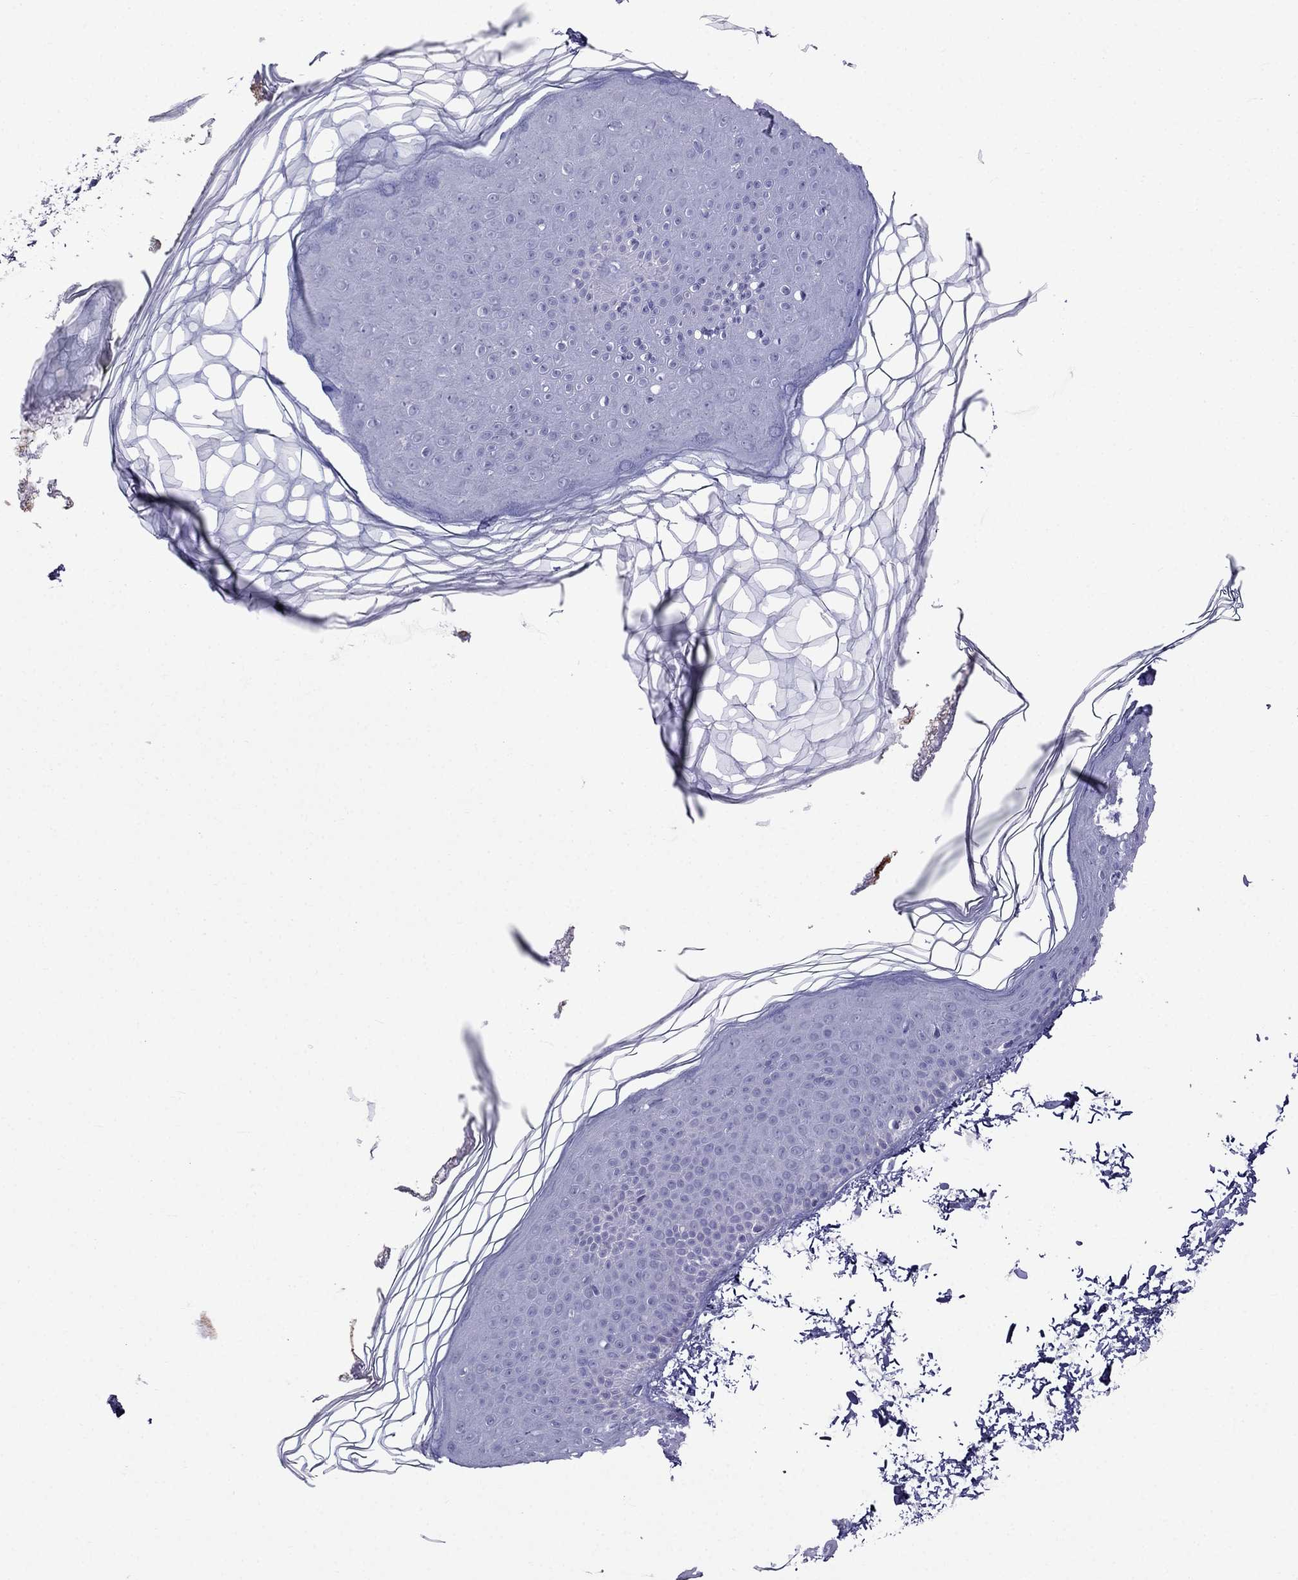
{"staining": {"intensity": "negative", "quantity": "none", "location": "none"}, "tissue": "skin", "cell_type": "Fibroblasts", "image_type": "normal", "snomed": [{"axis": "morphology", "description": "Normal tissue, NOS"}, {"axis": "topography", "description": "Skin"}], "caption": "DAB immunohistochemical staining of benign skin reveals no significant staining in fibroblasts. (IHC, brightfield microscopy, high magnification).", "gene": "MGP", "patient": {"sex": "female", "age": 62}}